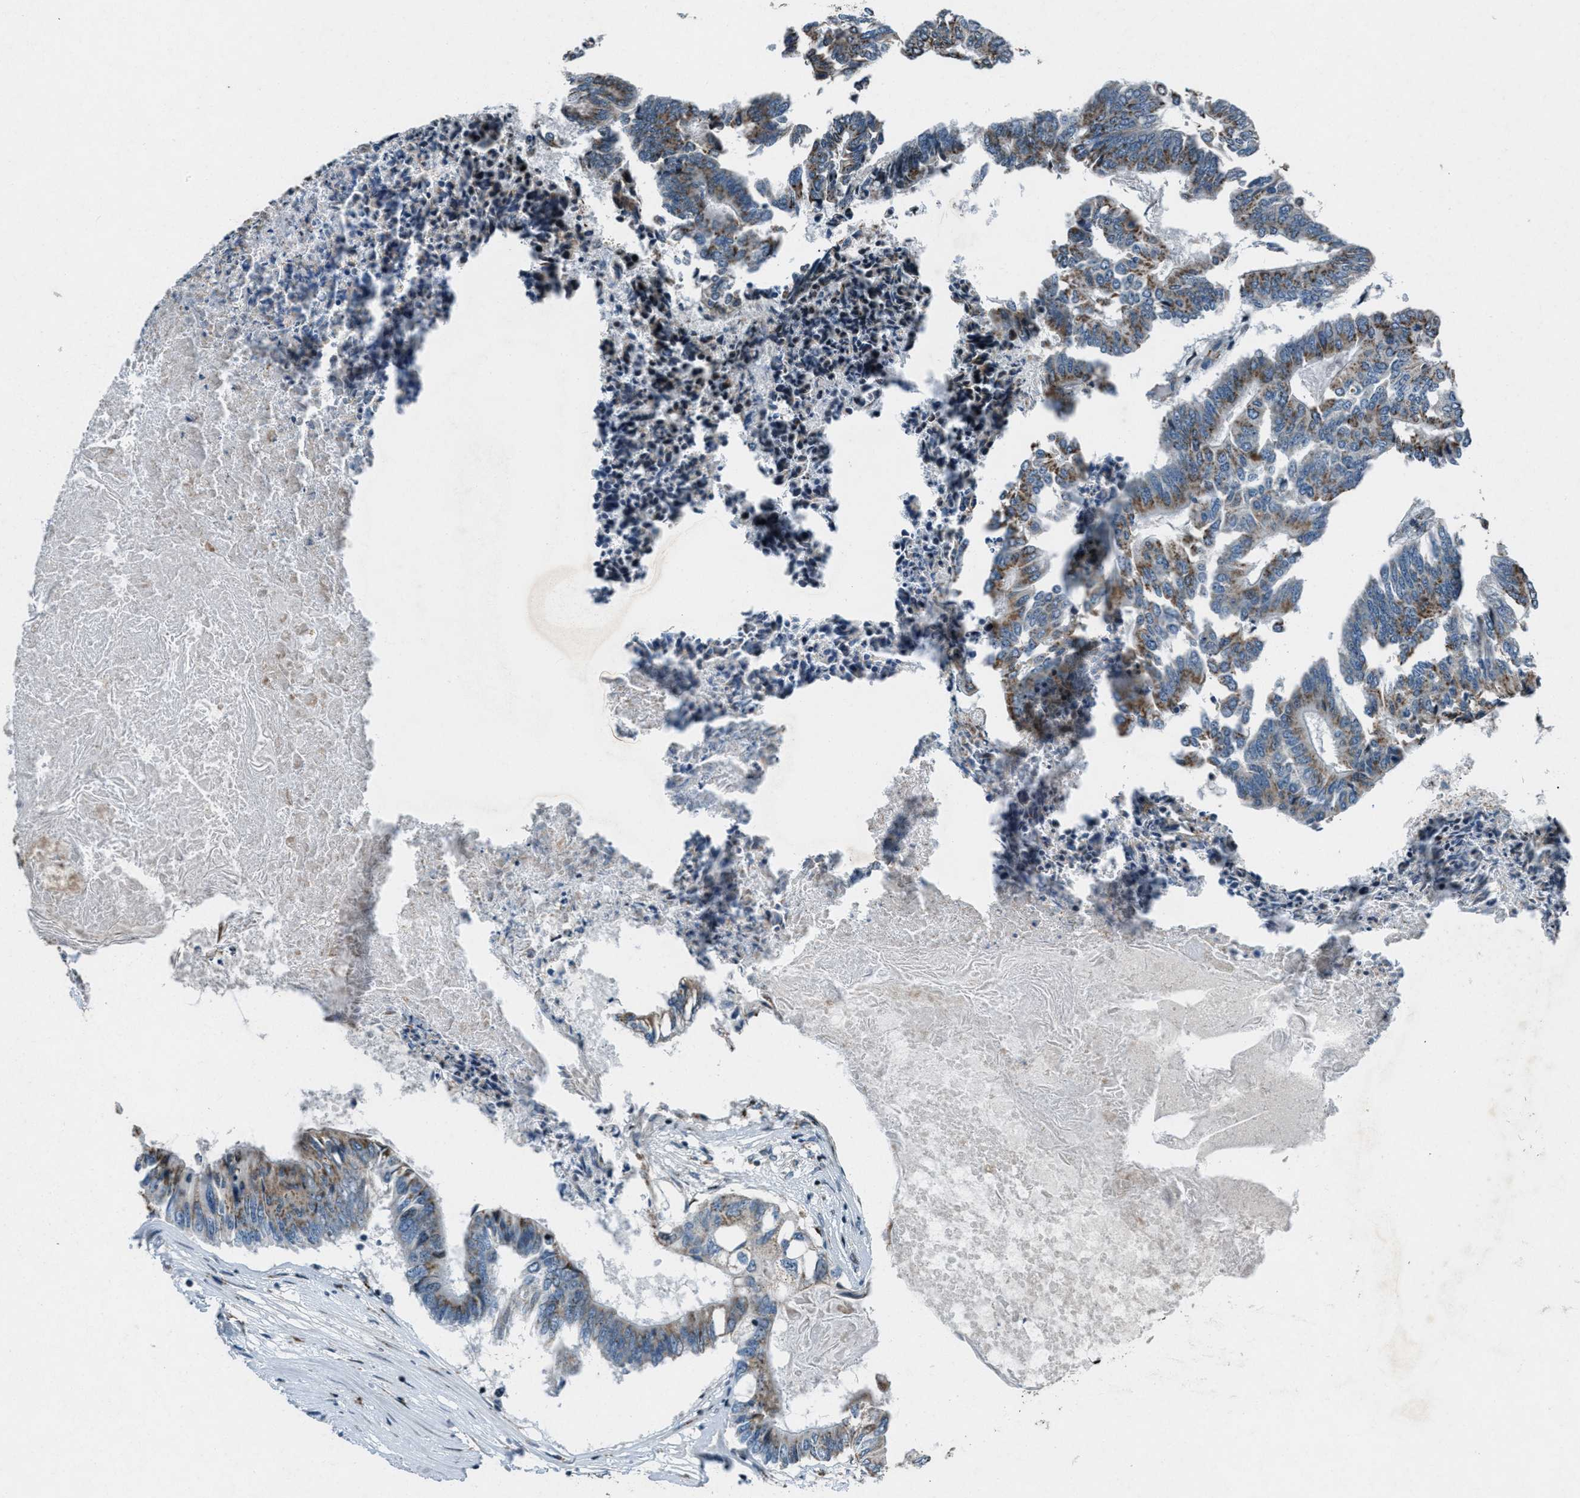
{"staining": {"intensity": "moderate", "quantity": ">75%", "location": "cytoplasmic/membranous"}, "tissue": "colorectal cancer", "cell_type": "Tumor cells", "image_type": "cancer", "snomed": [{"axis": "morphology", "description": "Adenocarcinoma, NOS"}, {"axis": "topography", "description": "Rectum"}], "caption": "This is a micrograph of immunohistochemistry (IHC) staining of colorectal cancer, which shows moderate expression in the cytoplasmic/membranous of tumor cells.", "gene": "GPC6", "patient": {"sex": "male", "age": 63}}